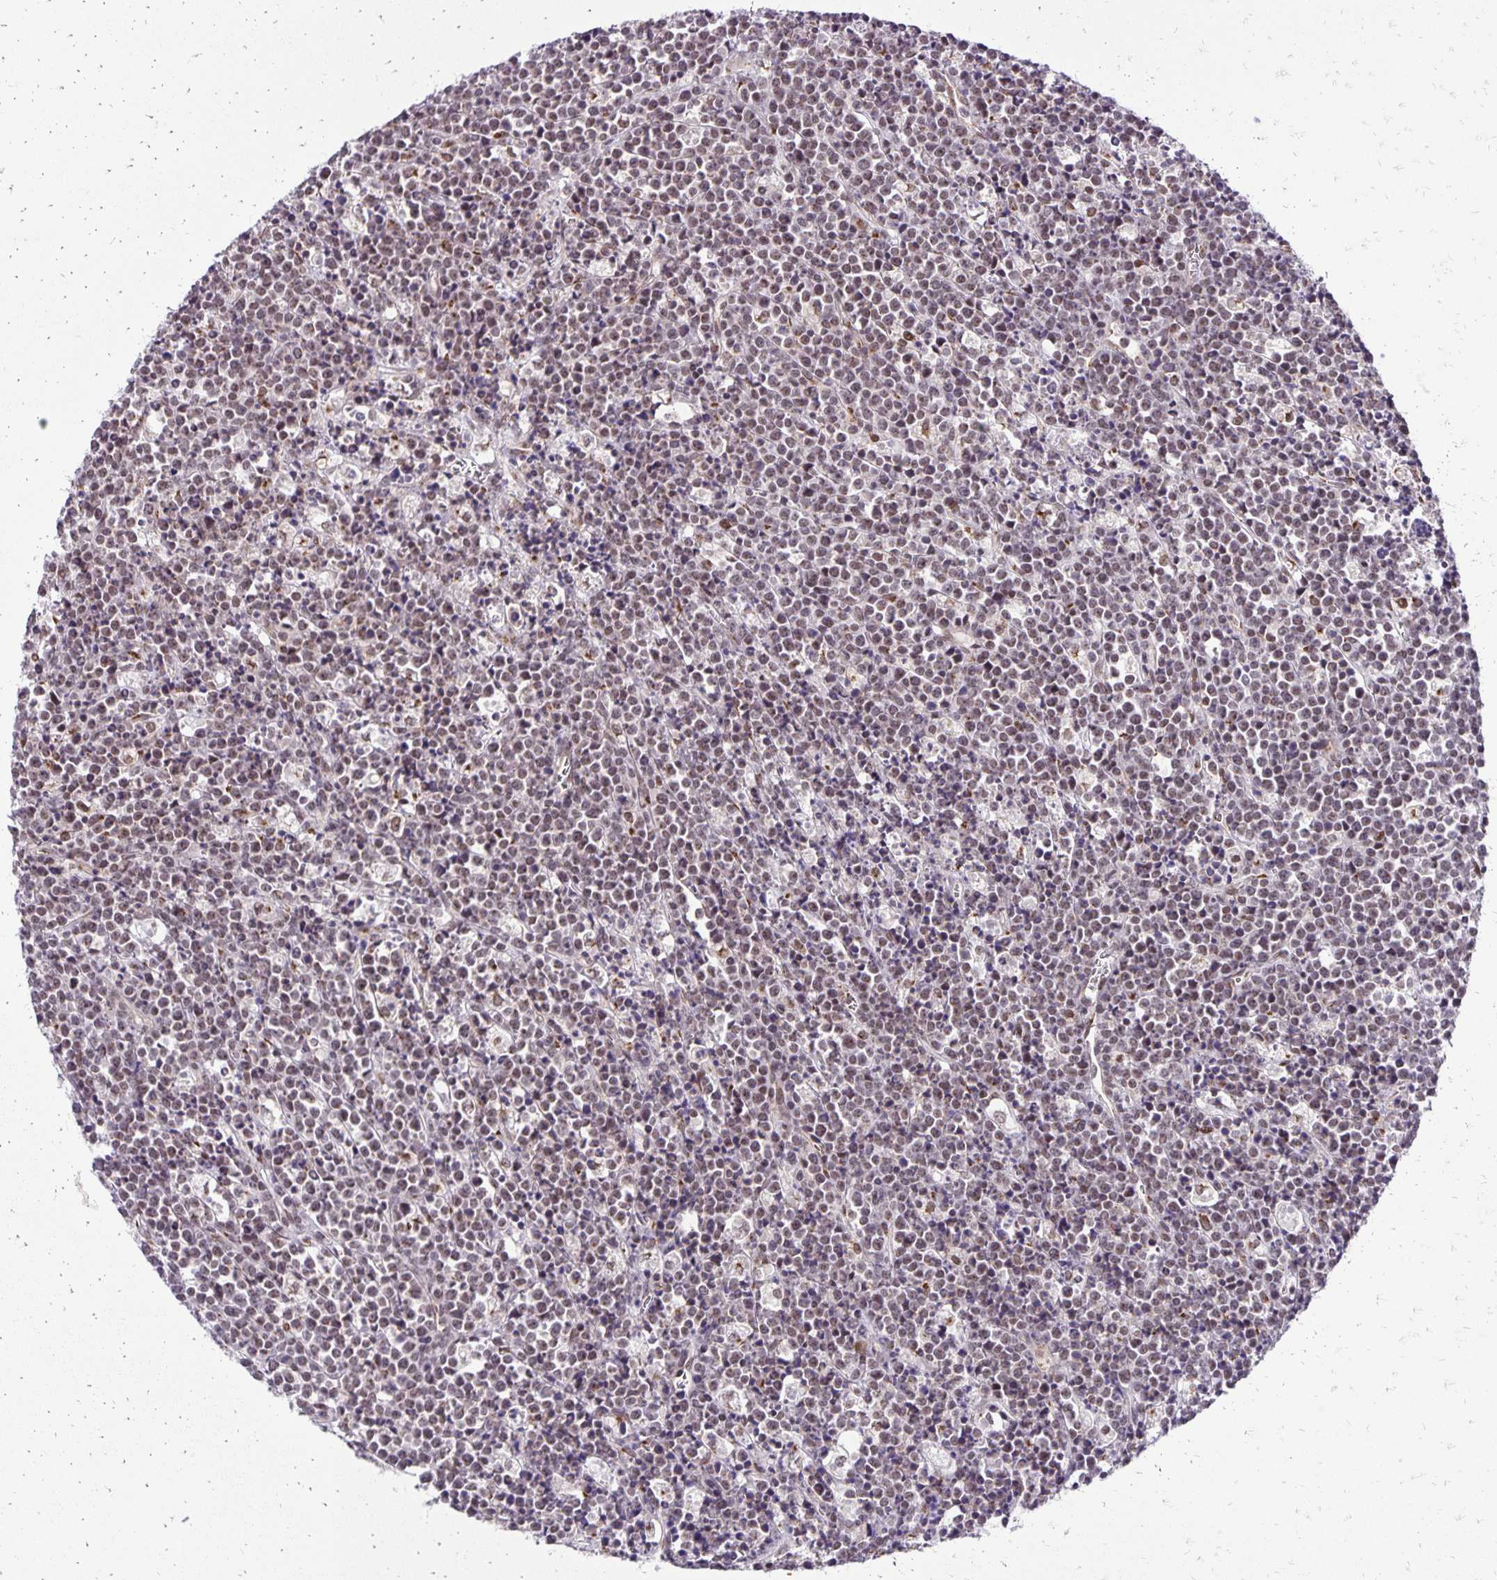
{"staining": {"intensity": "weak", "quantity": "25%-75%", "location": "cytoplasmic/membranous"}, "tissue": "lymphoma", "cell_type": "Tumor cells", "image_type": "cancer", "snomed": [{"axis": "morphology", "description": "Malignant lymphoma, non-Hodgkin's type, High grade"}, {"axis": "topography", "description": "Ovary"}], "caption": "High-power microscopy captured an immunohistochemistry (IHC) micrograph of lymphoma, revealing weak cytoplasmic/membranous expression in approximately 25%-75% of tumor cells.", "gene": "GOLGA5", "patient": {"sex": "female", "age": 56}}